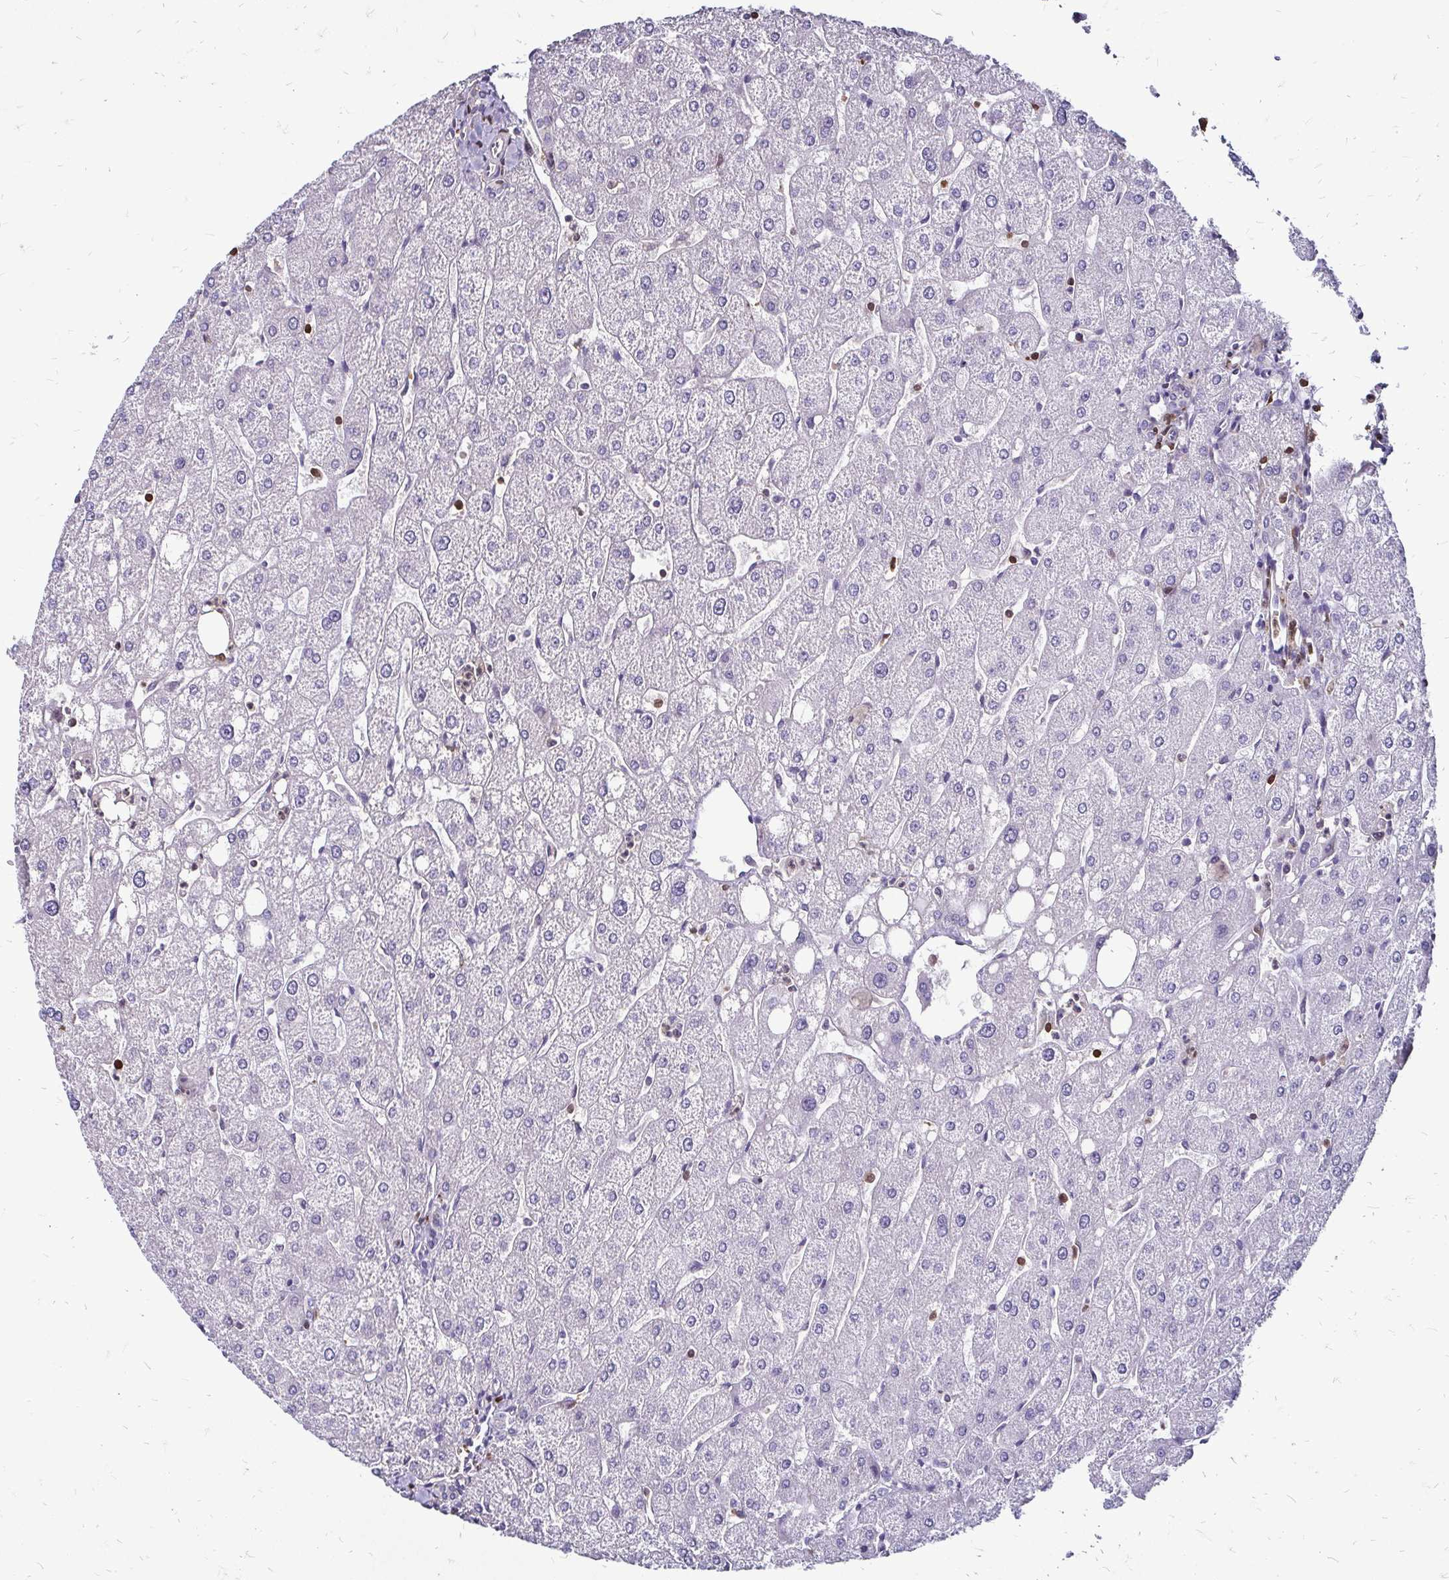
{"staining": {"intensity": "negative", "quantity": "none", "location": "none"}, "tissue": "liver", "cell_type": "Cholangiocytes", "image_type": "normal", "snomed": [{"axis": "morphology", "description": "Normal tissue, NOS"}, {"axis": "topography", "description": "Liver"}], "caption": "IHC micrograph of unremarkable liver: liver stained with DAB (3,3'-diaminobenzidine) reveals no significant protein expression in cholangiocytes.", "gene": "ZFP1", "patient": {"sex": "male", "age": 67}}